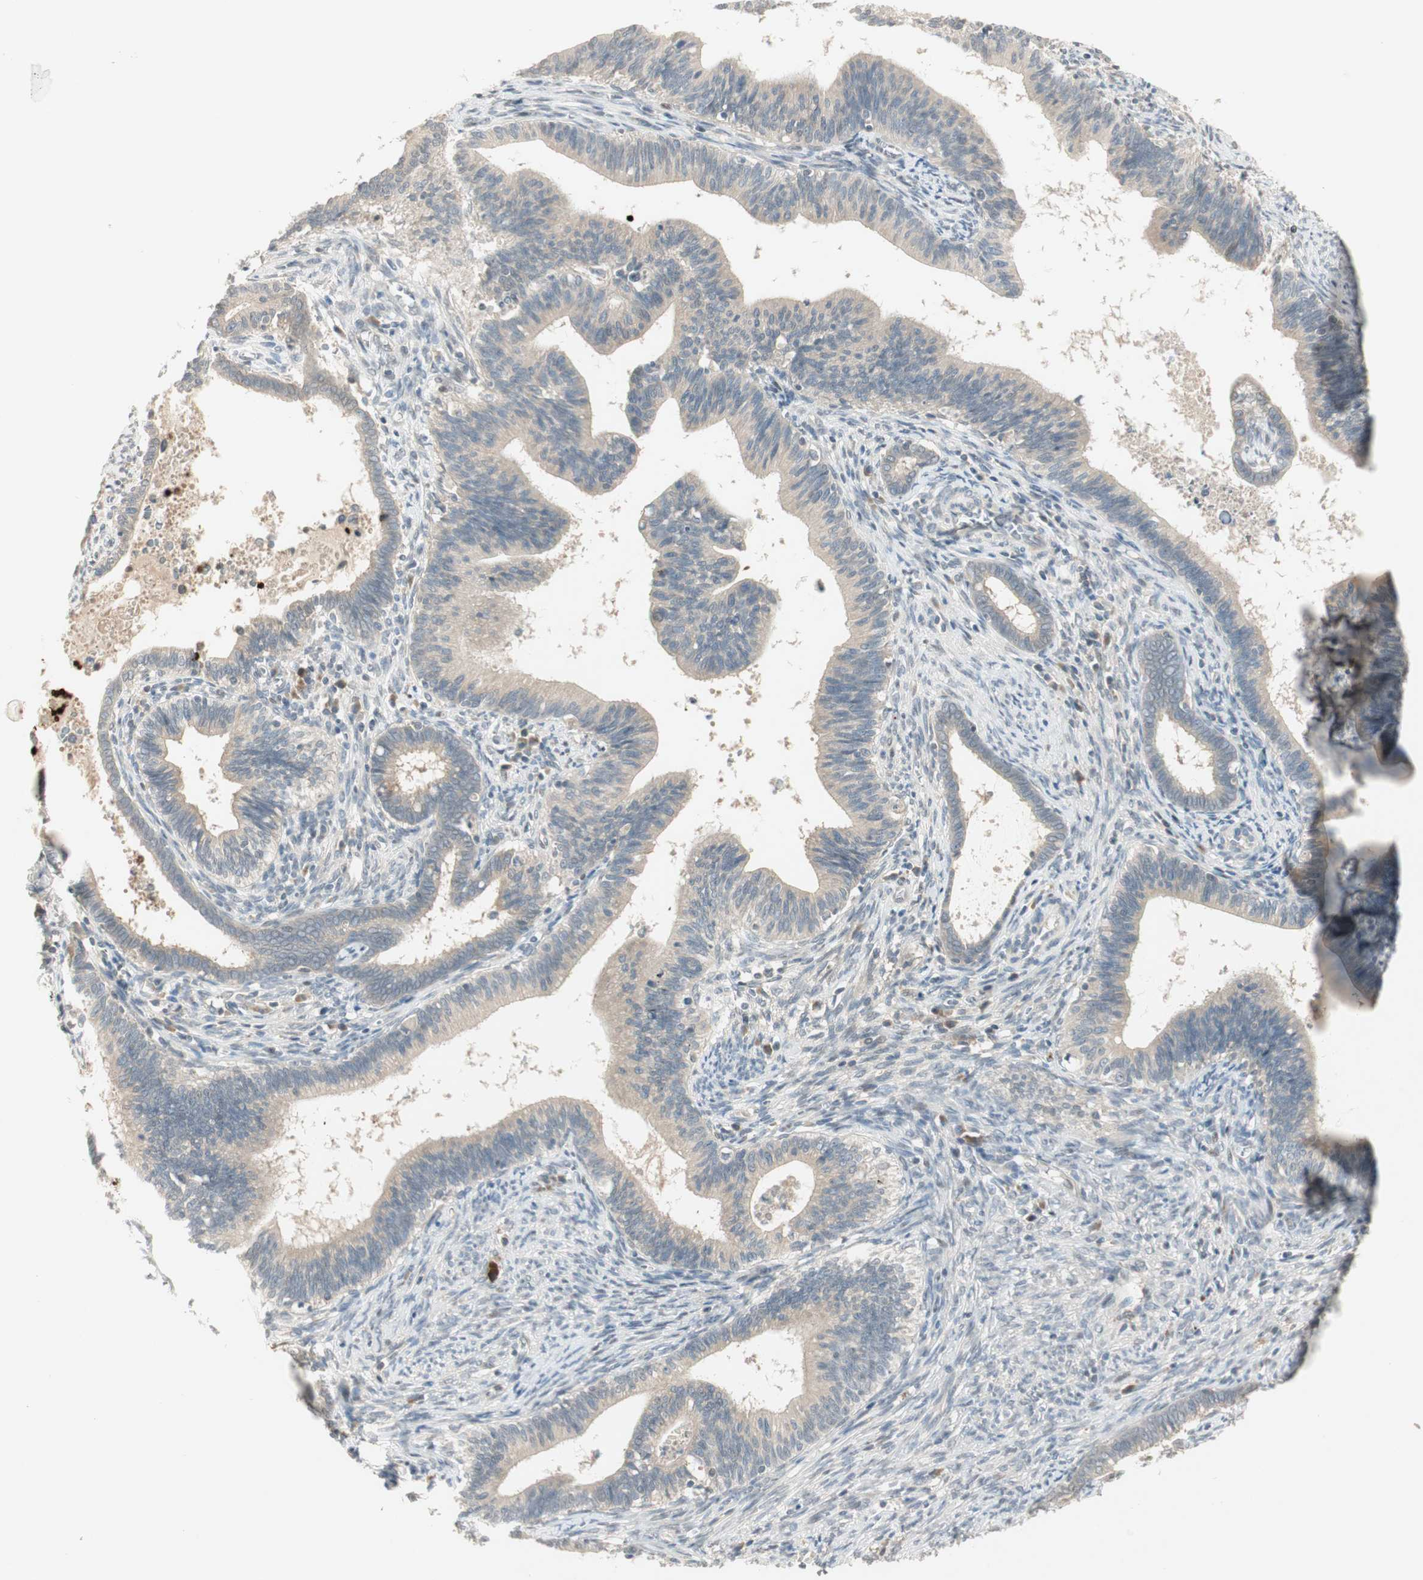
{"staining": {"intensity": "weak", "quantity": ">75%", "location": "cytoplasmic/membranous"}, "tissue": "cervical cancer", "cell_type": "Tumor cells", "image_type": "cancer", "snomed": [{"axis": "morphology", "description": "Adenocarcinoma, NOS"}, {"axis": "topography", "description": "Cervix"}], "caption": "Cervical cancer (adenocarcinoma) stained with DAB (3,3'-diaminobenzidine) immunohistochemistry (IHC) displays low levels of weak cytoplasmic/membranous staining in about >75% of tumor cells. Nuclei are stained in blue.", "gene": "ACSL5", "patient": {"sex": "female", "age": 44}}